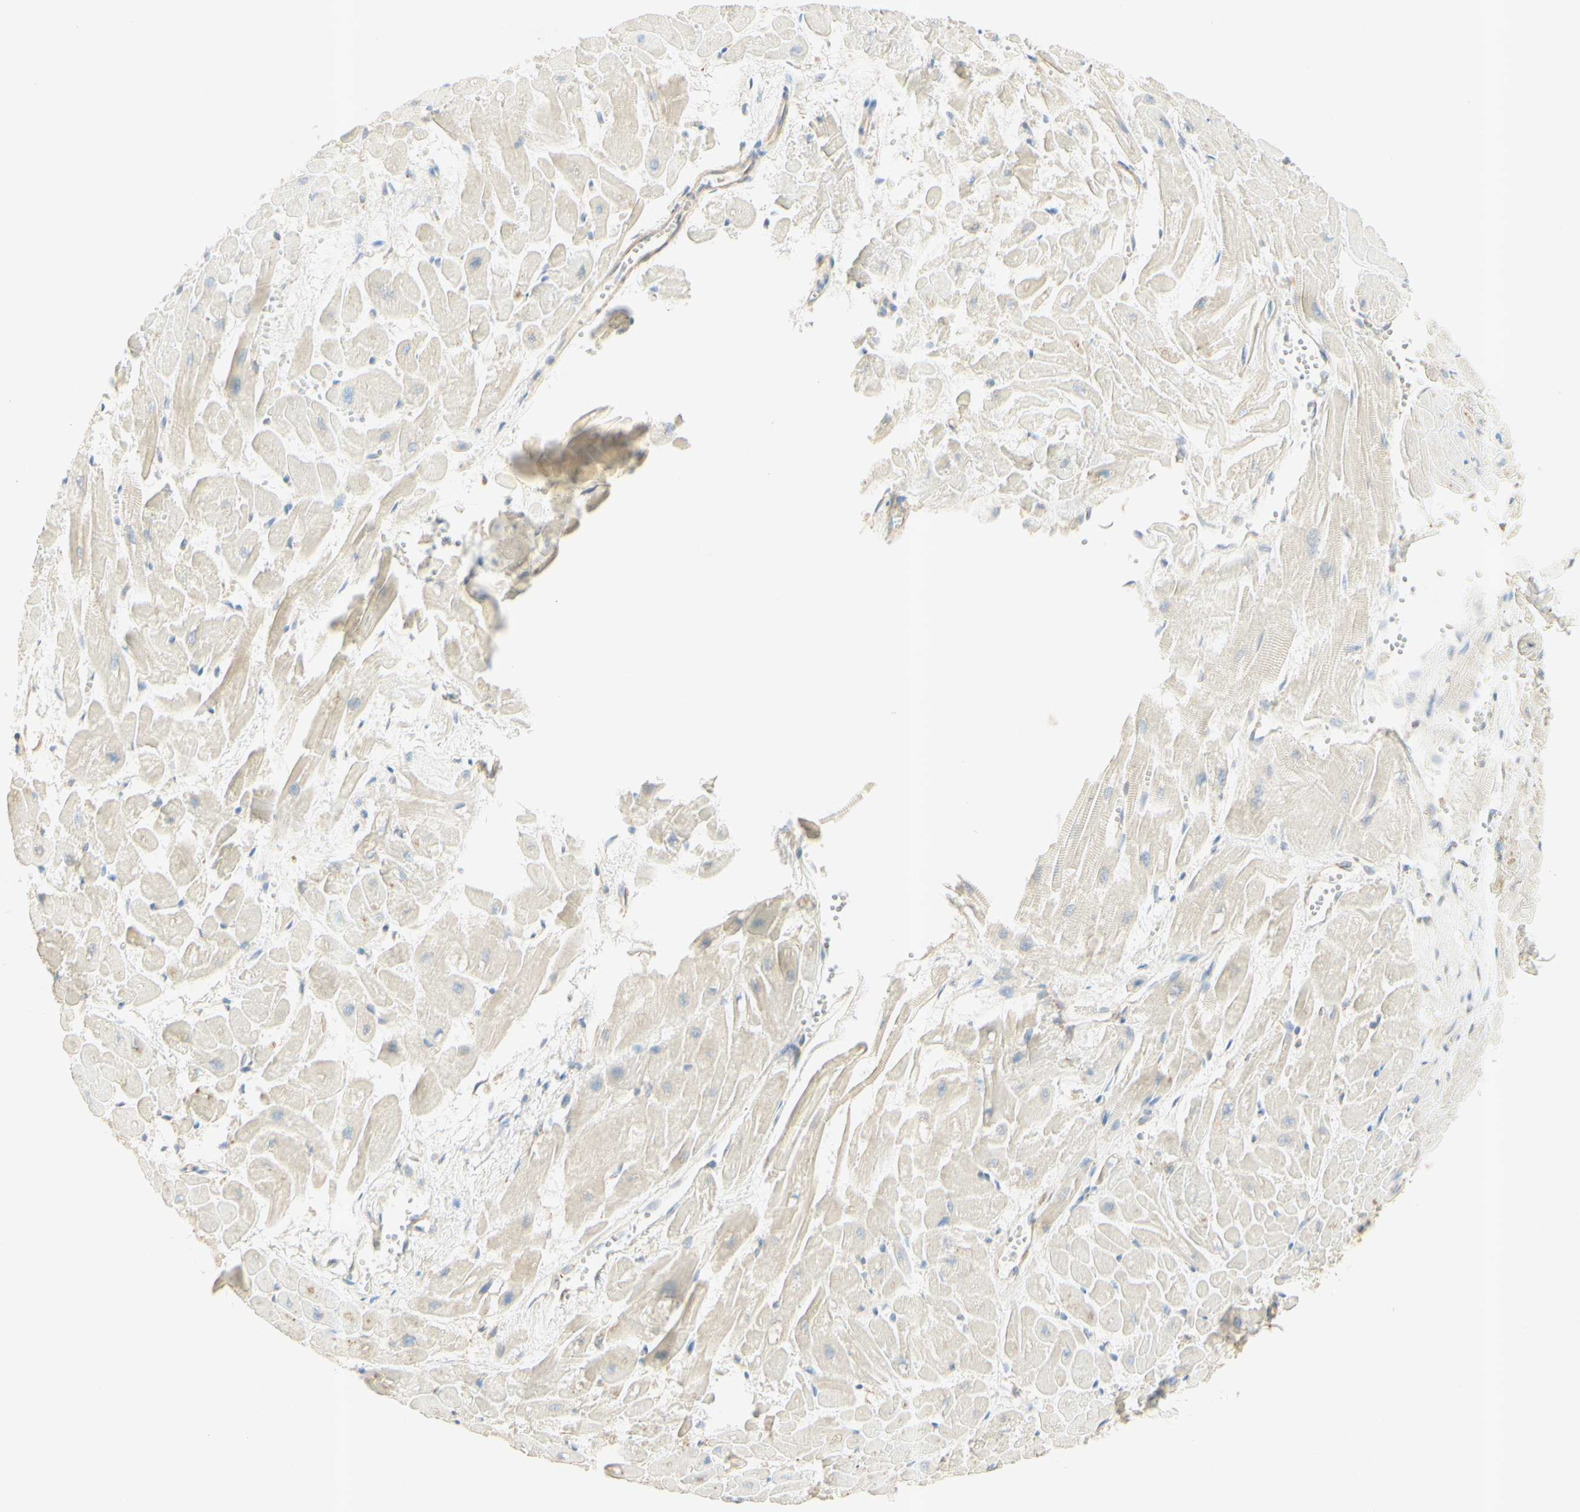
{"staining": {"intensity": "weak", "quantity": "25%-75%", "location": "cytoplasmic/membranous"}, "tissue": "heart muscle", "cell_type": "Cardiomyocytes", "image_type": "normal", "snomed": [{"axis": "morphology", "description": "Normal tissue, NOS"}, {"axis": "topography", "description": "Heart"}], "caption": "Unremarkable heart muscle displays weak cytoplasmic/membranous expression in about 25%-75% of cardiomyocytes, visualized by immunohistochemistry.", "gene": "IKBKG", "patient": {"sex": "female", "age": 19}}